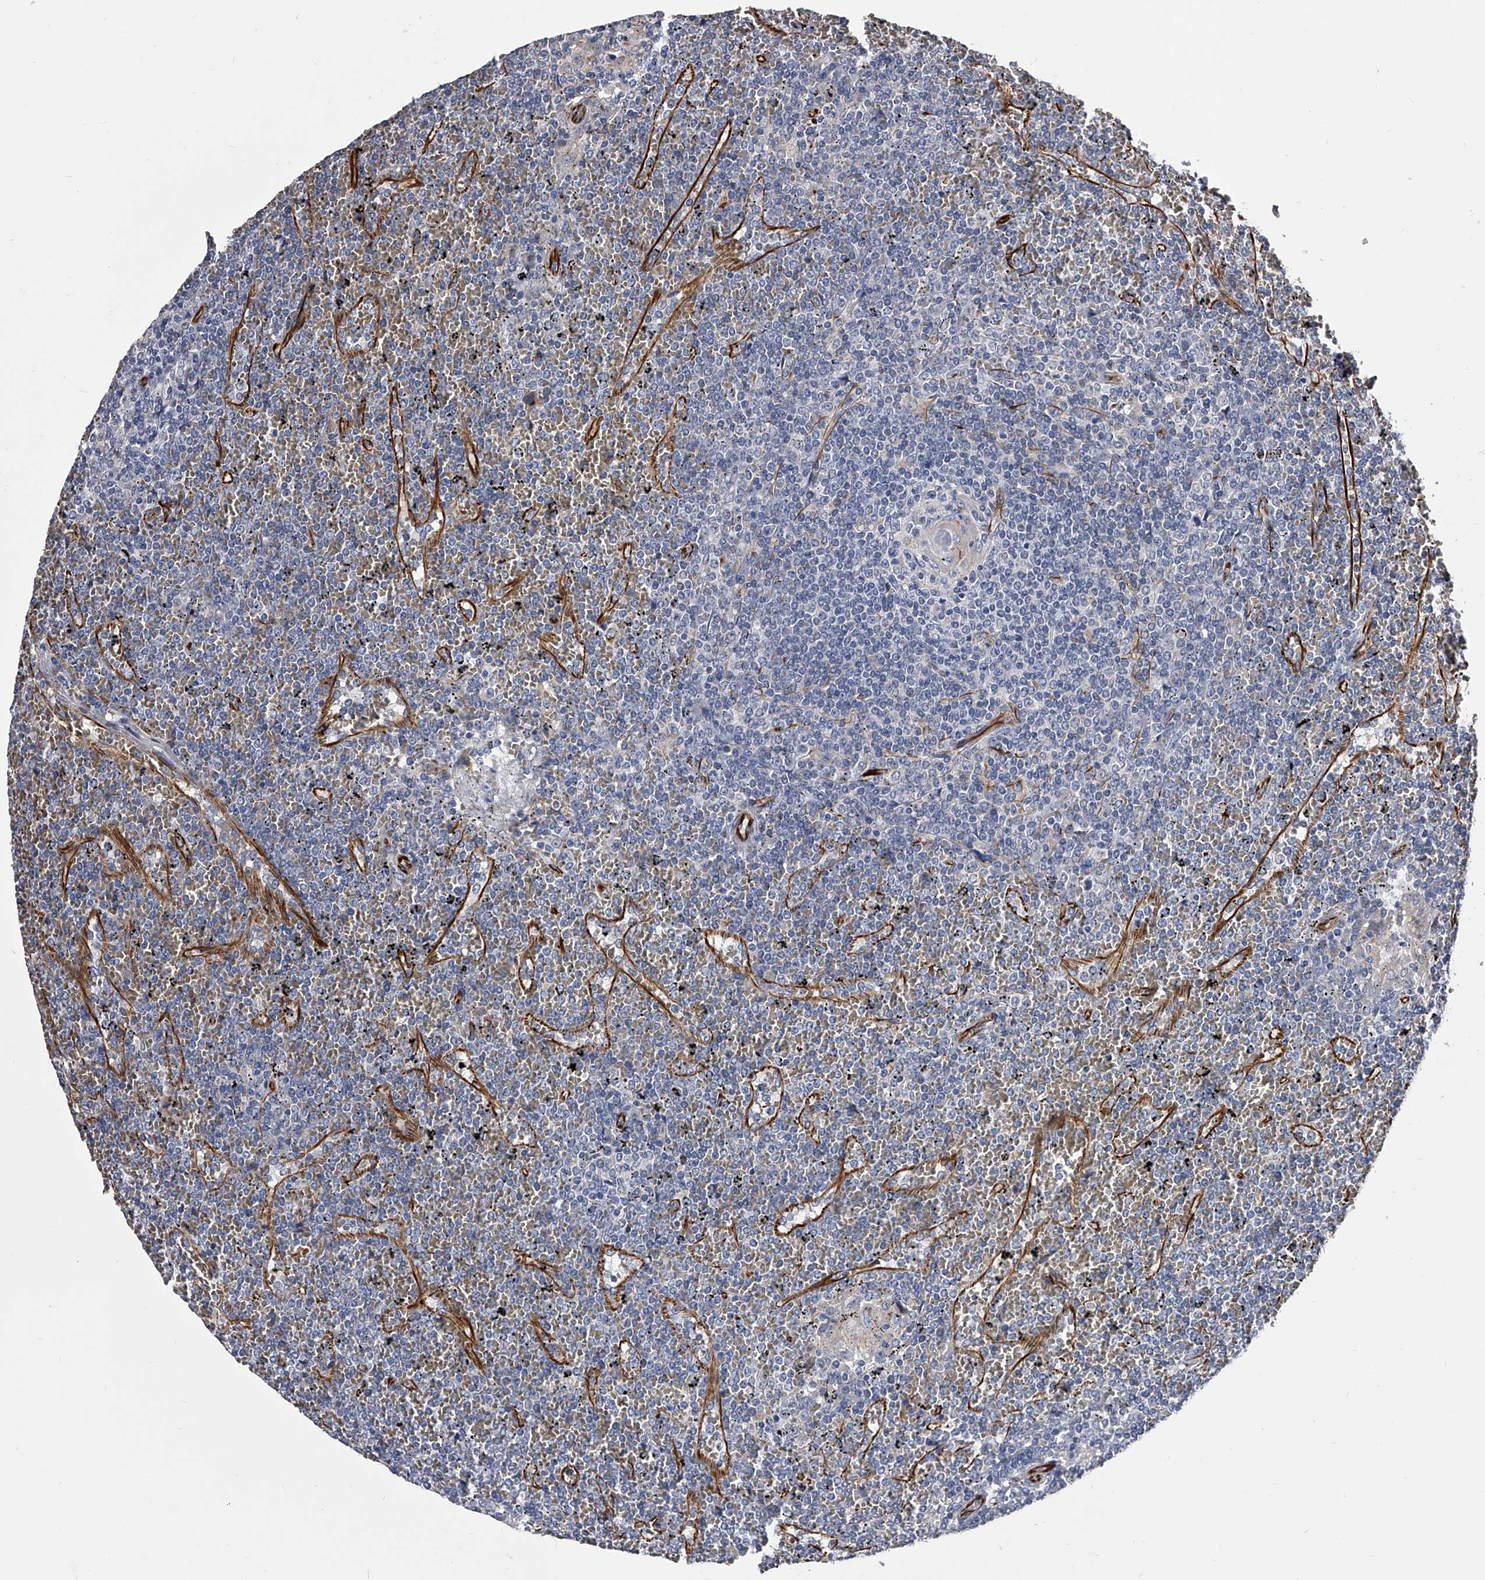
{"staining": {"intensity": "negative", "quantity": "none", "location": "none"}, "tissue": "lymphoma", "cell_type": "Tumor cells", "image_type": "cancer", "snomed": [{"axis": "morphology", "description": "Malignant lymphoma, non-Hodgkin's type, Low grade"}, {"axis": "topography", "description": "Spleen"}], "caption": "Lymphoma was stained to show a protein in brown. There is no significant positivity in tumor cells.", "gene": "EFCAB7", "patient": {"sex": "female", "age": 19}}